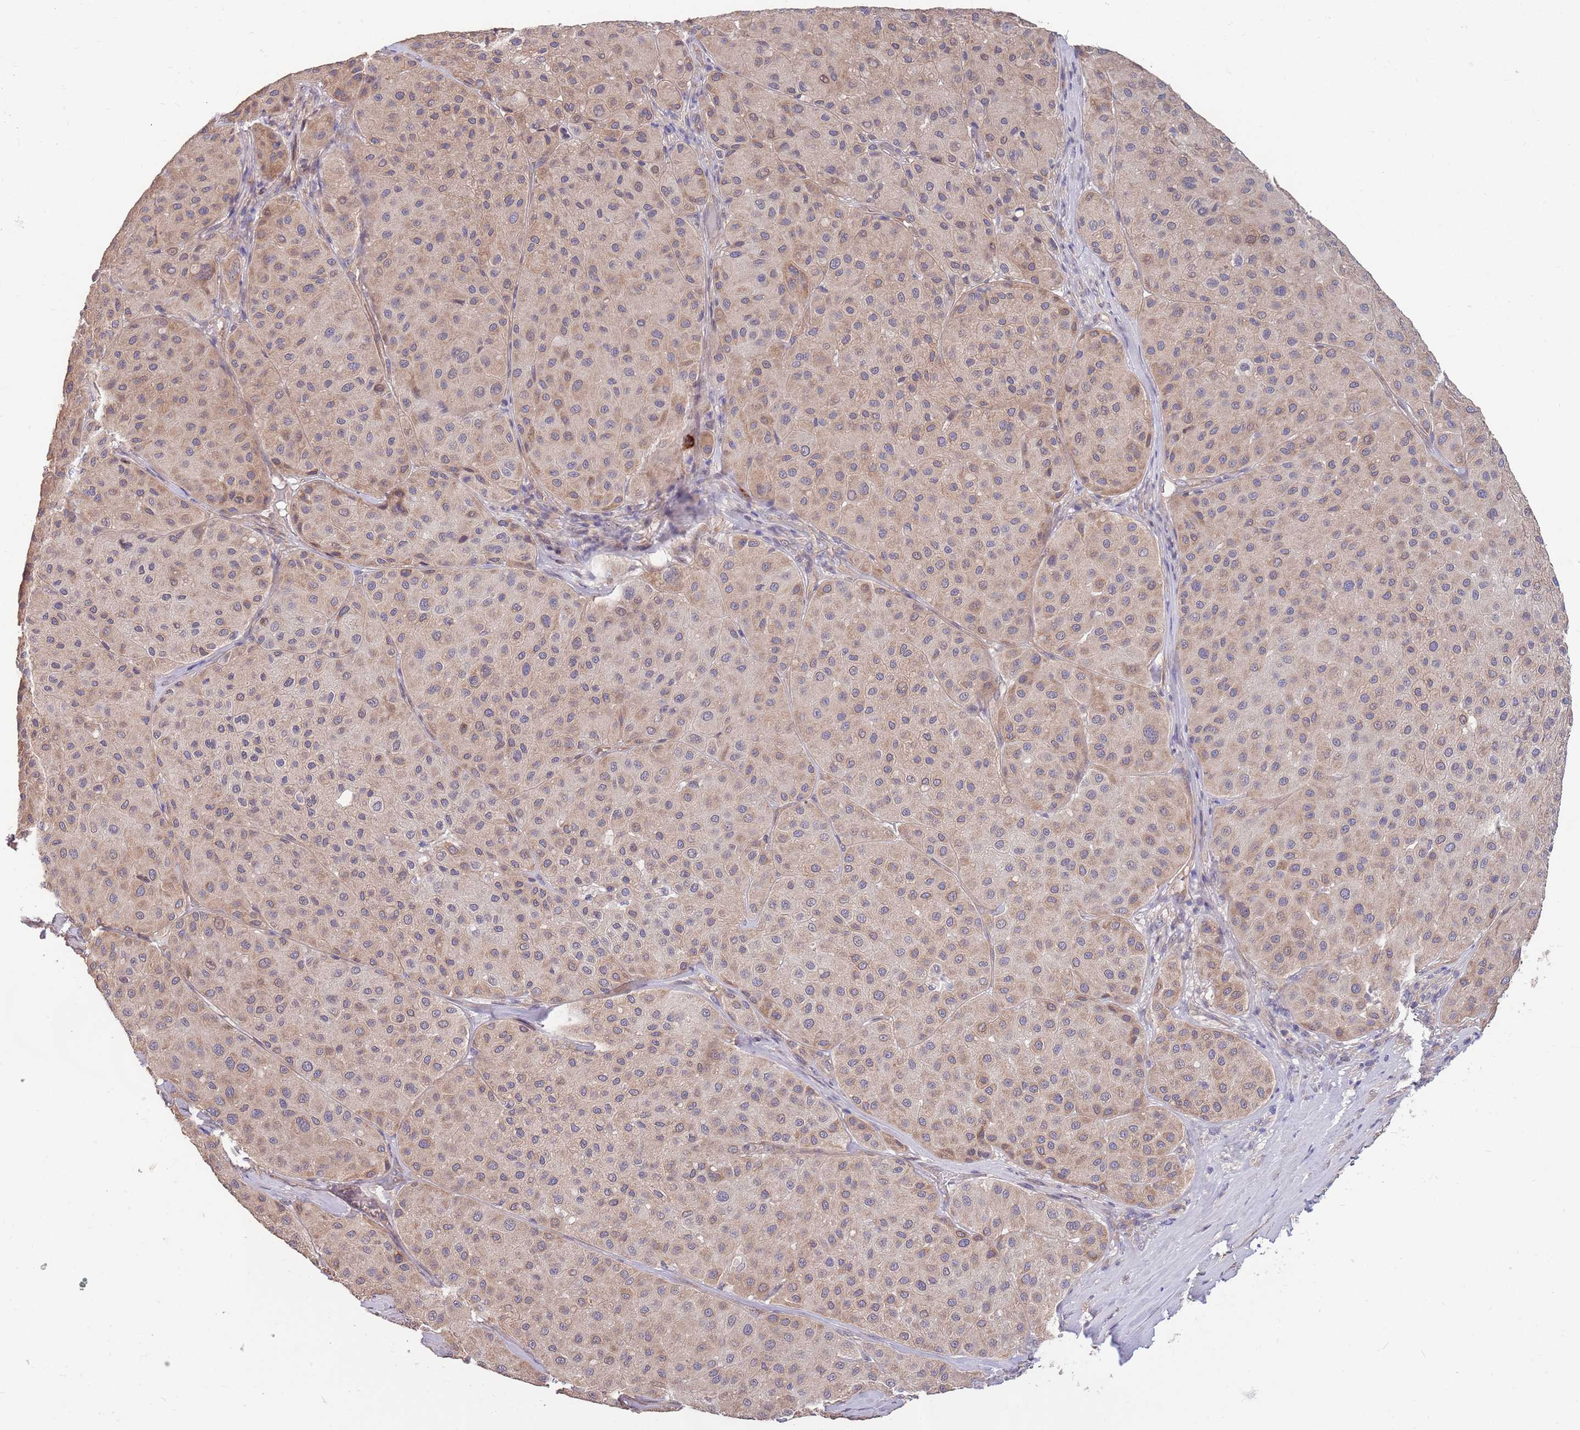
{"staining": {"intensity": "weak", "quantity": ">75%", "location": "cytoplasmic/membranous"}, "tissue": "melanoma", "cell_type": "Tumor cells", "image_type": "cancer", "snomed": [{"axis": "morphology", "description": "Malignant melanoma, Metastatic site"}, {"axis": "topography", "description": "Smooth muscle"}], "caption": "Malignant melanoma (metastatic site) tissue reveals weak cytoplasmic/membranous positivity in about >75% of tumor cells", "gene": "MARVELD2", "patient": {"sex": "male", "age": 41}}